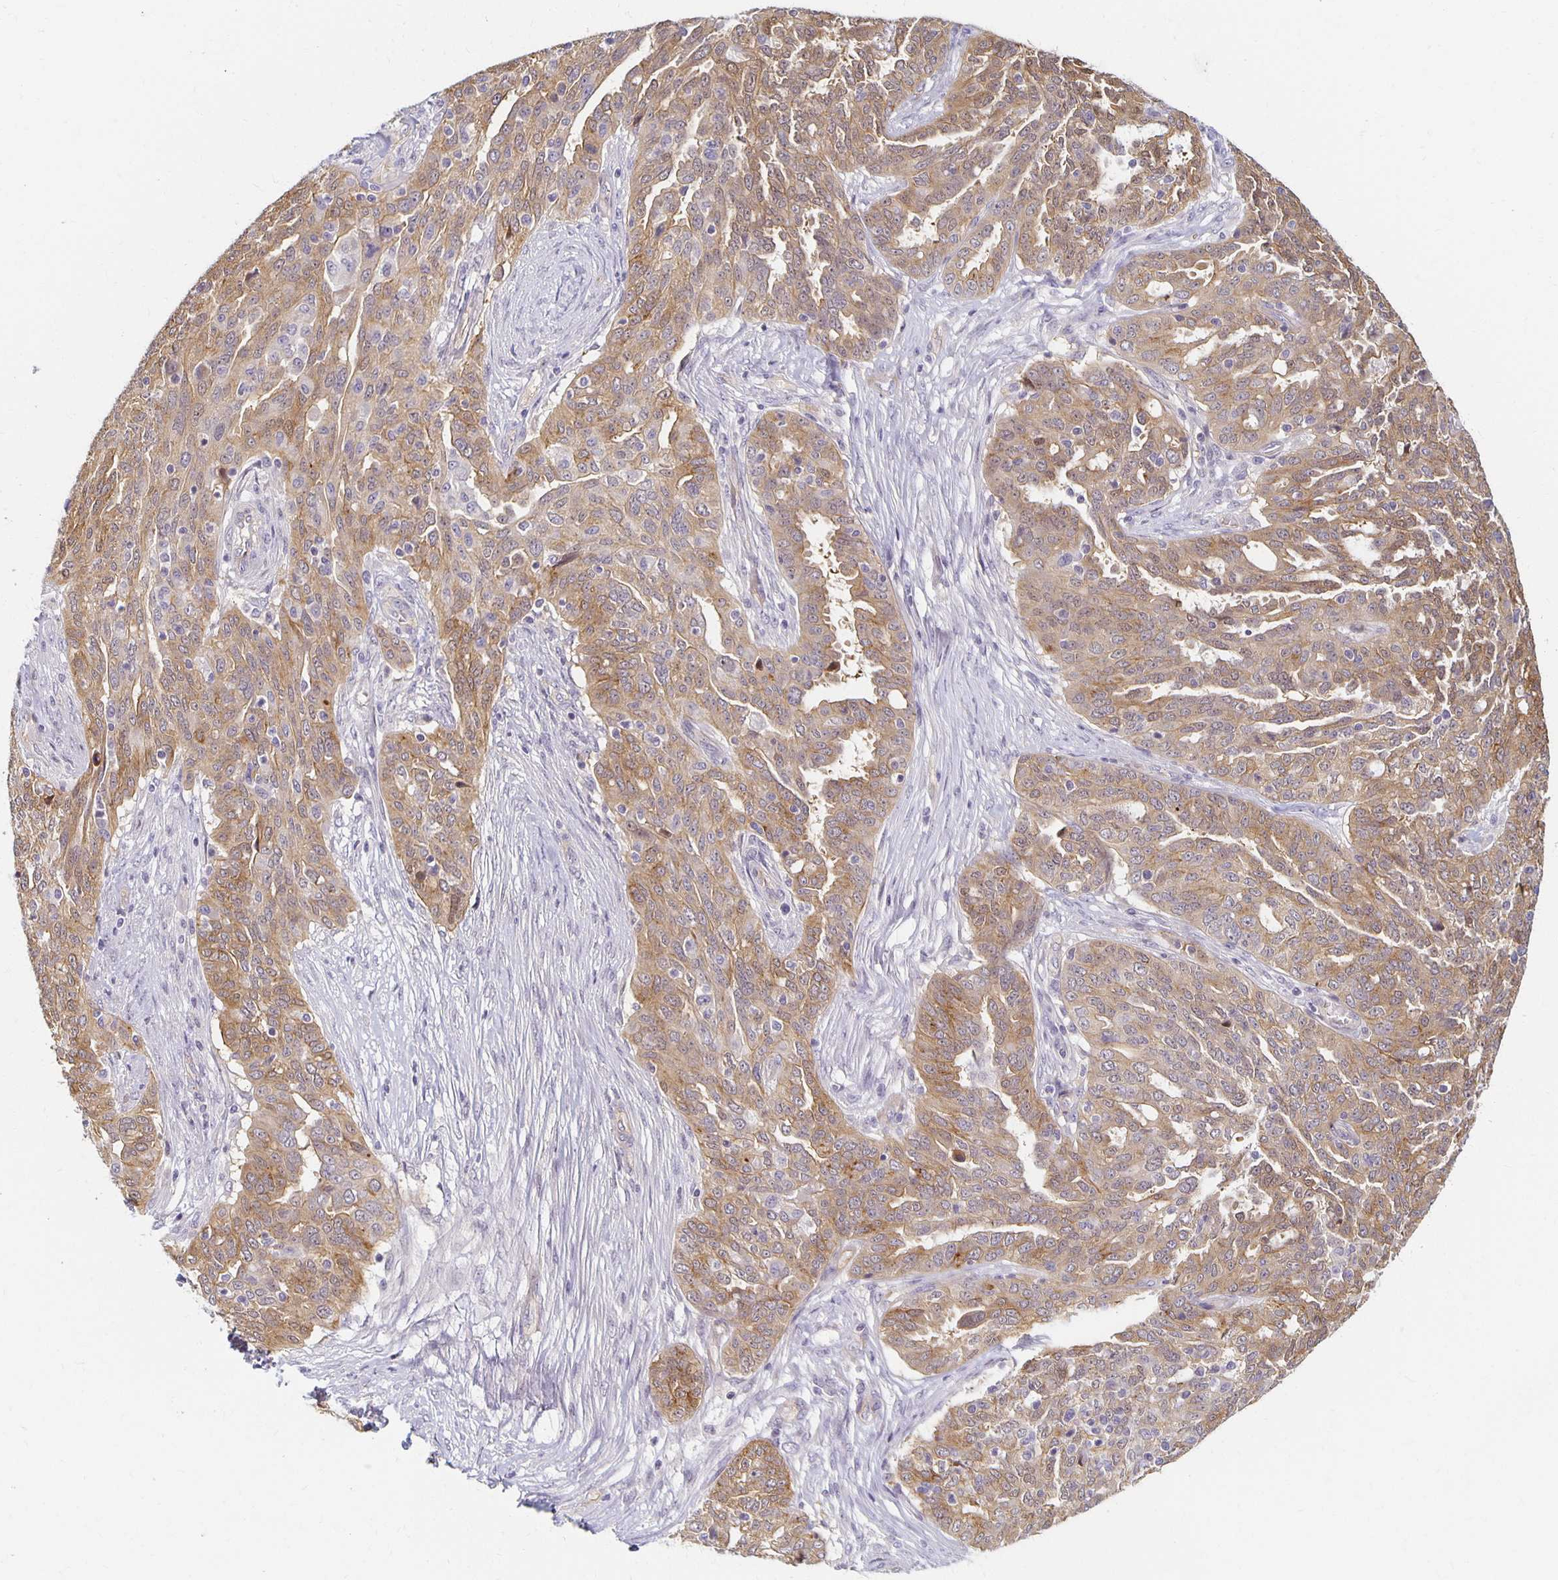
{"staining": {"intensity": "moderate", "quantity": ">75%", "location": "cytoplasmic/membranous"}, "tissue": "ovarian cancer", "cell_type": "Tumor cells", "image_type": "cancer", "snomed": [{"axis": "morphology", "description": "Cystadenocarcinoma, serous, NOS"}, {"axis": "topography", "description": "Ovary"}], "caption": "Brown immunohistochemical staining in ovarian cancer demonstrates moderate cytoplasmic/membranous staining in about >75% of tumor cells. (Brightfield microscopy of DAB IHC at high magnification).", "gene": "SORL1", "patient": {"sex": "female", "age": 67}}